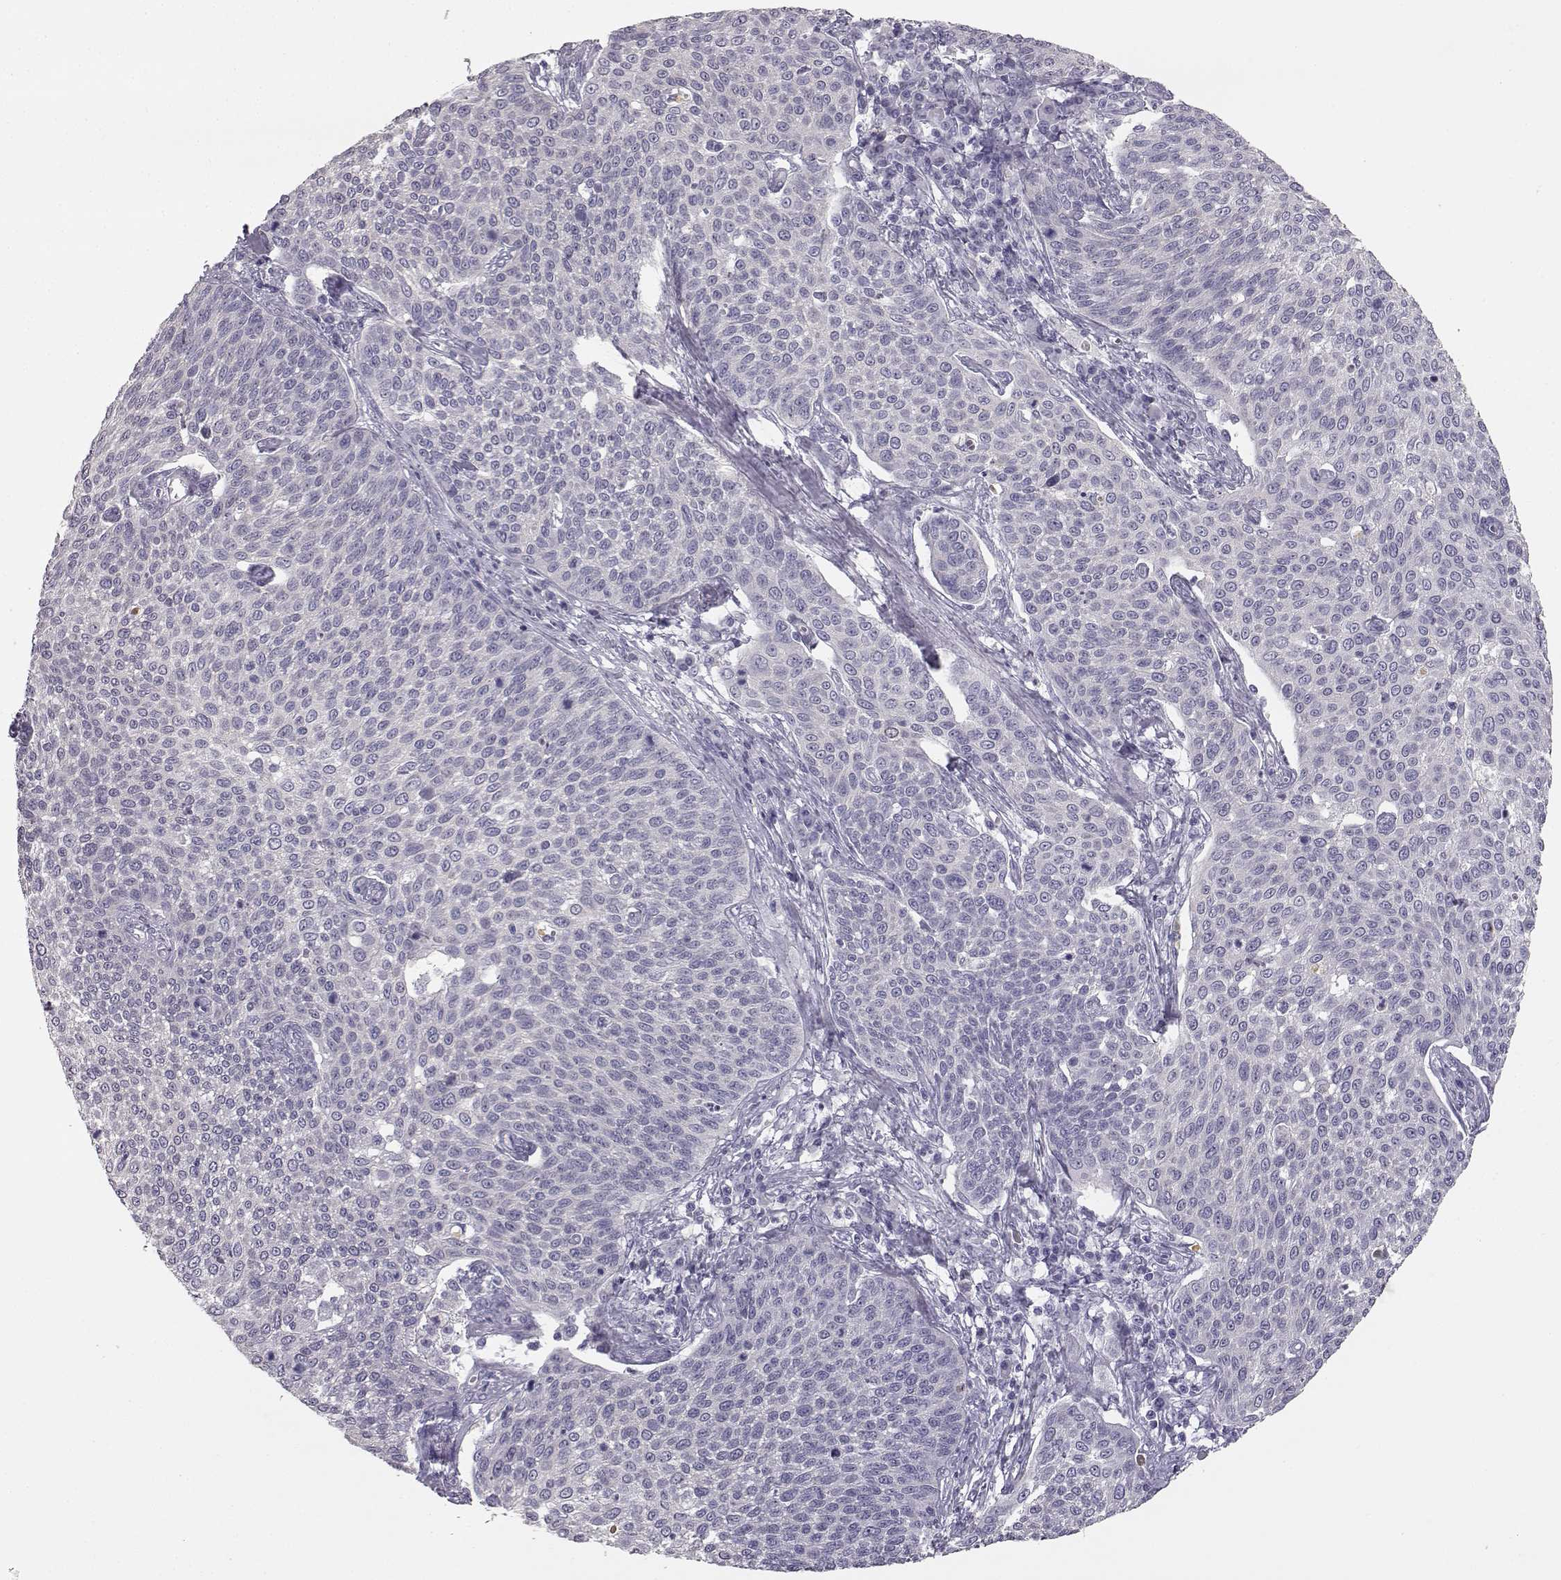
{"staining": {"intensity": "negative", "quantity": "none", "location": "none"}, "tissue": "cervical cancer", "cell_type": "Tumor cells", "image_type": "cancer", "snomed": [{"axis": "morphology", "description": "Squamous cell carcinoma, NOS"}, {"axis": "topography", "description": "Cervix"}], "caption": "Immunohistochemistry of cervical cancer shows no staining in tumor cells.", "gene": "MYCBPAP", "patient": {"sex": "female", "age": 34}}